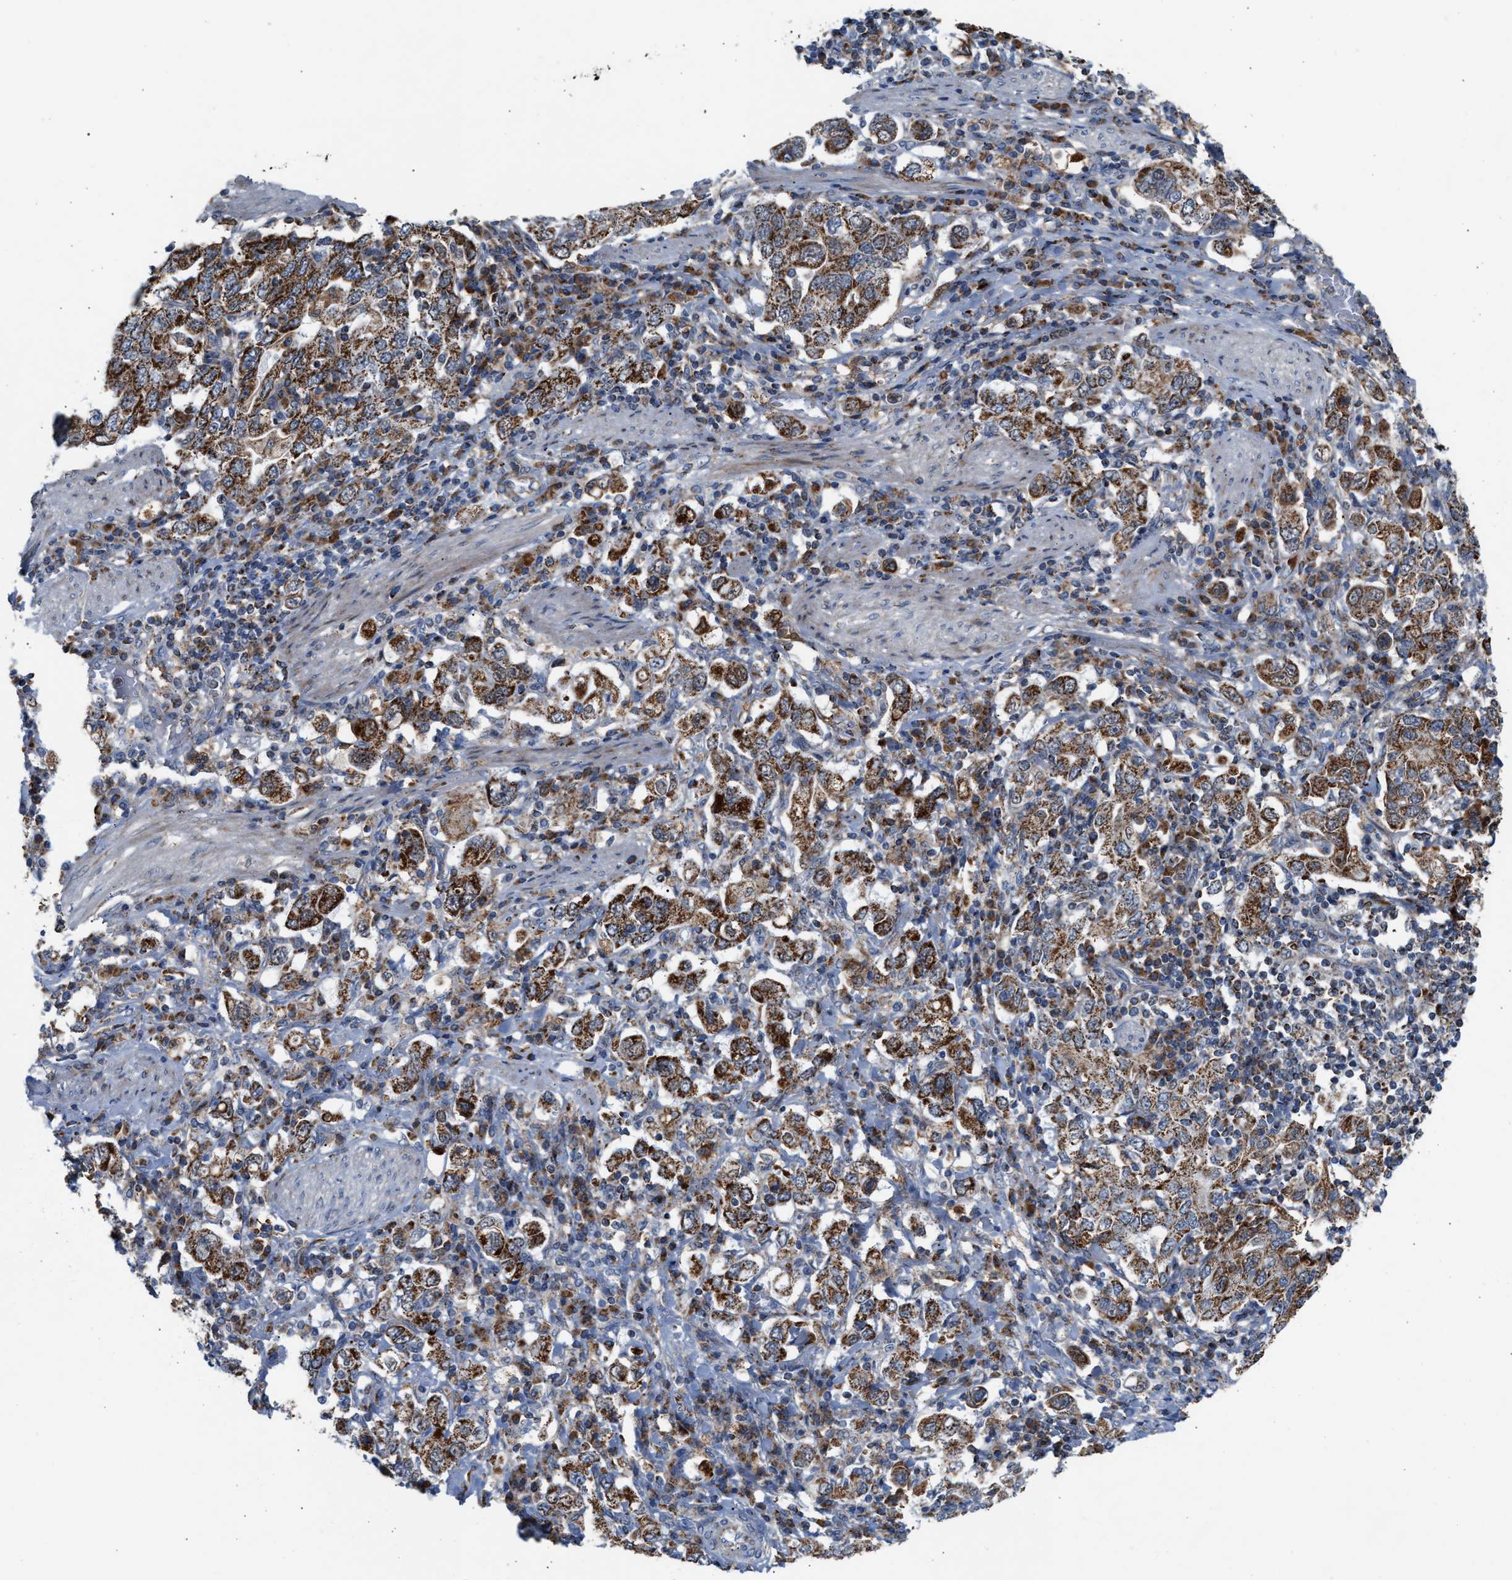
{"staining": {"intensity": "moderate", "quantity": ">75%", "location": "cytoplasmic/membranous"}, "tissue": "stomach cancer", "cell_type": "Tumor cells", "image_type": "cancer", "snomed": [{"axis": "morphology", "description": "Adenocarcinoma, NOS"}, {"axis": "topography", "description": "Stomach, upper"}], "caption": "Moderate cytoplasmic/membranous staining for a protein is seen in approximately >75% of tumor cells of stomach adenocarcinoma using immunohistochemistry.", "gene": "PMPCA", "patient": {"sex": "male", "age": 62}}